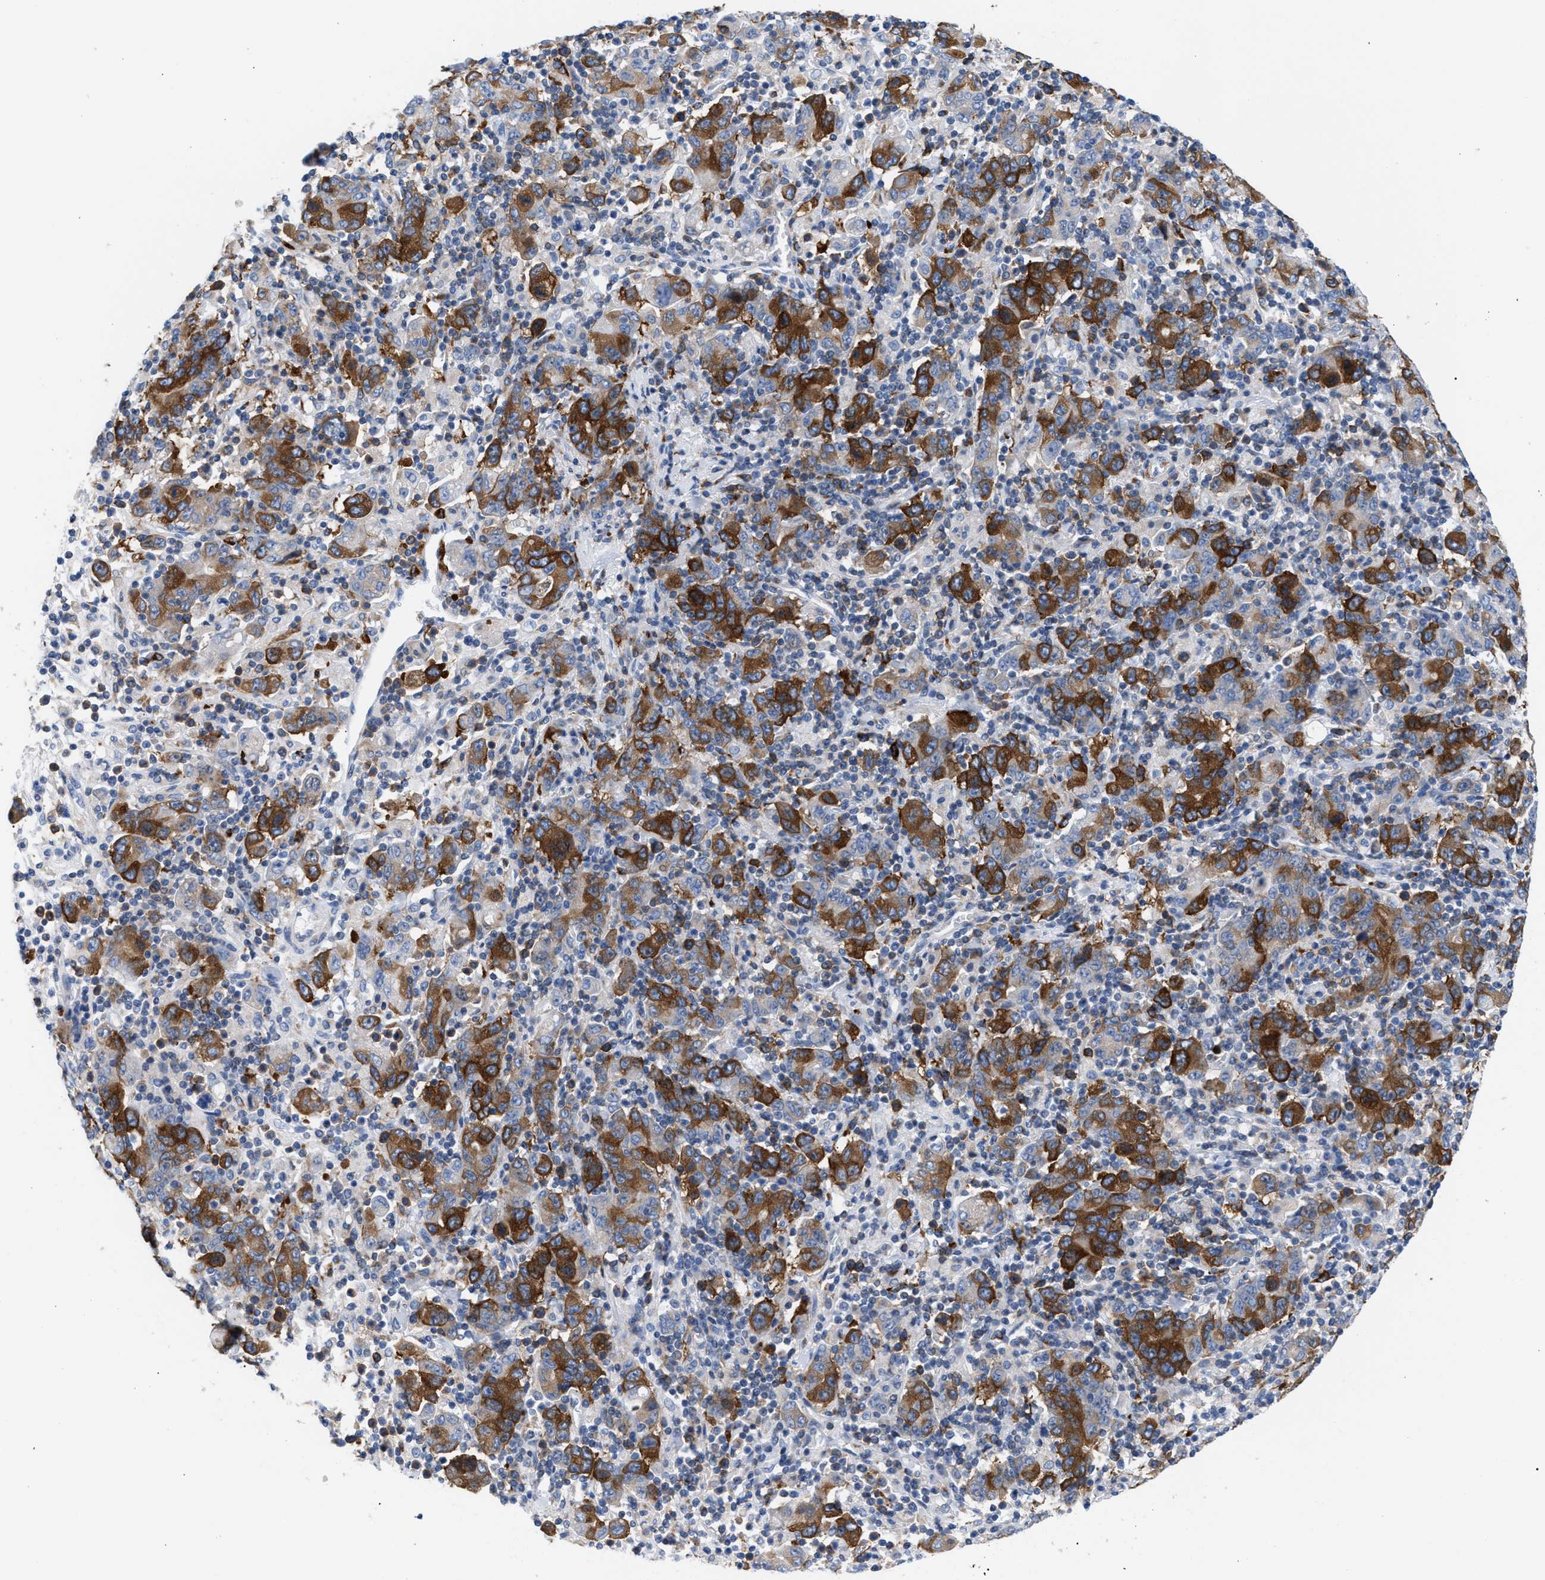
{"staining": {"intensity": "strong", "quantity": "25%-75%", "location": "cytoplasmic/membranous"}, "tissue": "stomach cancer", "cell_type": "Tumor cells", "image_type": "cancer", "snomed": [{"axis": "morphology", "description": "Adenocarcinoma, NOS"}, {"axis": "topography", "description": "Stomach, upper"}], "caption": "A brown stain highlights strong cytoplasmic/membranous staining of a protein in human stomach cancer tumor cells. (DAB = brown stain, brightfield microscopy at high magnification).", "gene": "TACC3", "patient": {"sex": "male", "age": 69}}